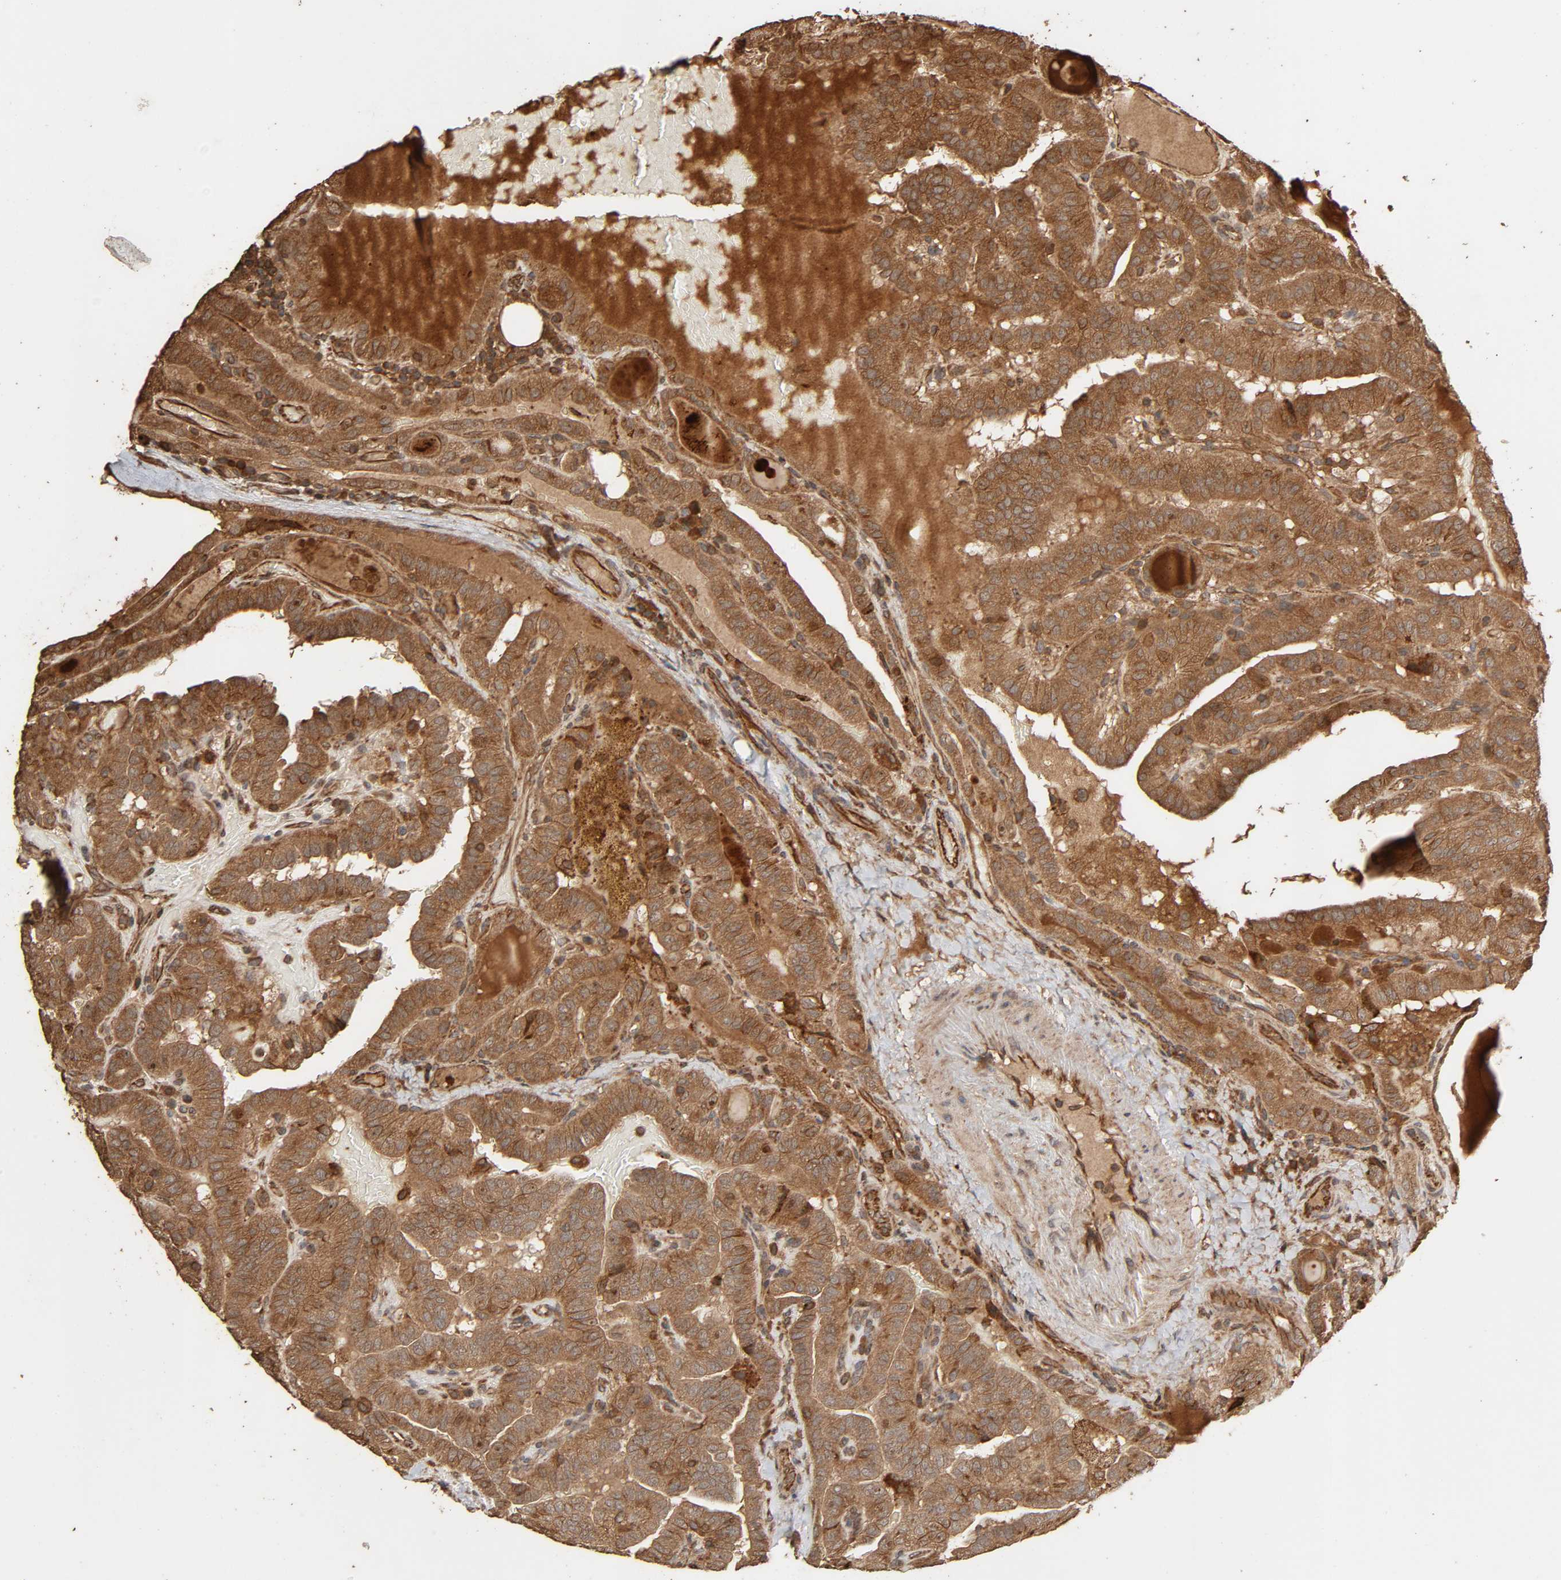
{"staining": {"intensity": "moderate", "quantity": ">75%", "location": "cytoplasmic/membranous"}, "tissue": "thyroid cancer", "cell_type": "Tumor cells", "image_type": "cancer", "snomed": [{"axis": "morphology", "description": "Papillary adenocarcinoma, NOS"}, {"axis": "topography", "description": "Thyroid gland"}], "caption": "Human thyroid cancer stained with a brown dye demonstrates moderate cytoplasmic/membranous positive staining in about >75% of tumor cells.", "gene": "RPS6KA6", "patient": {"sex": "male", "age": 77}}